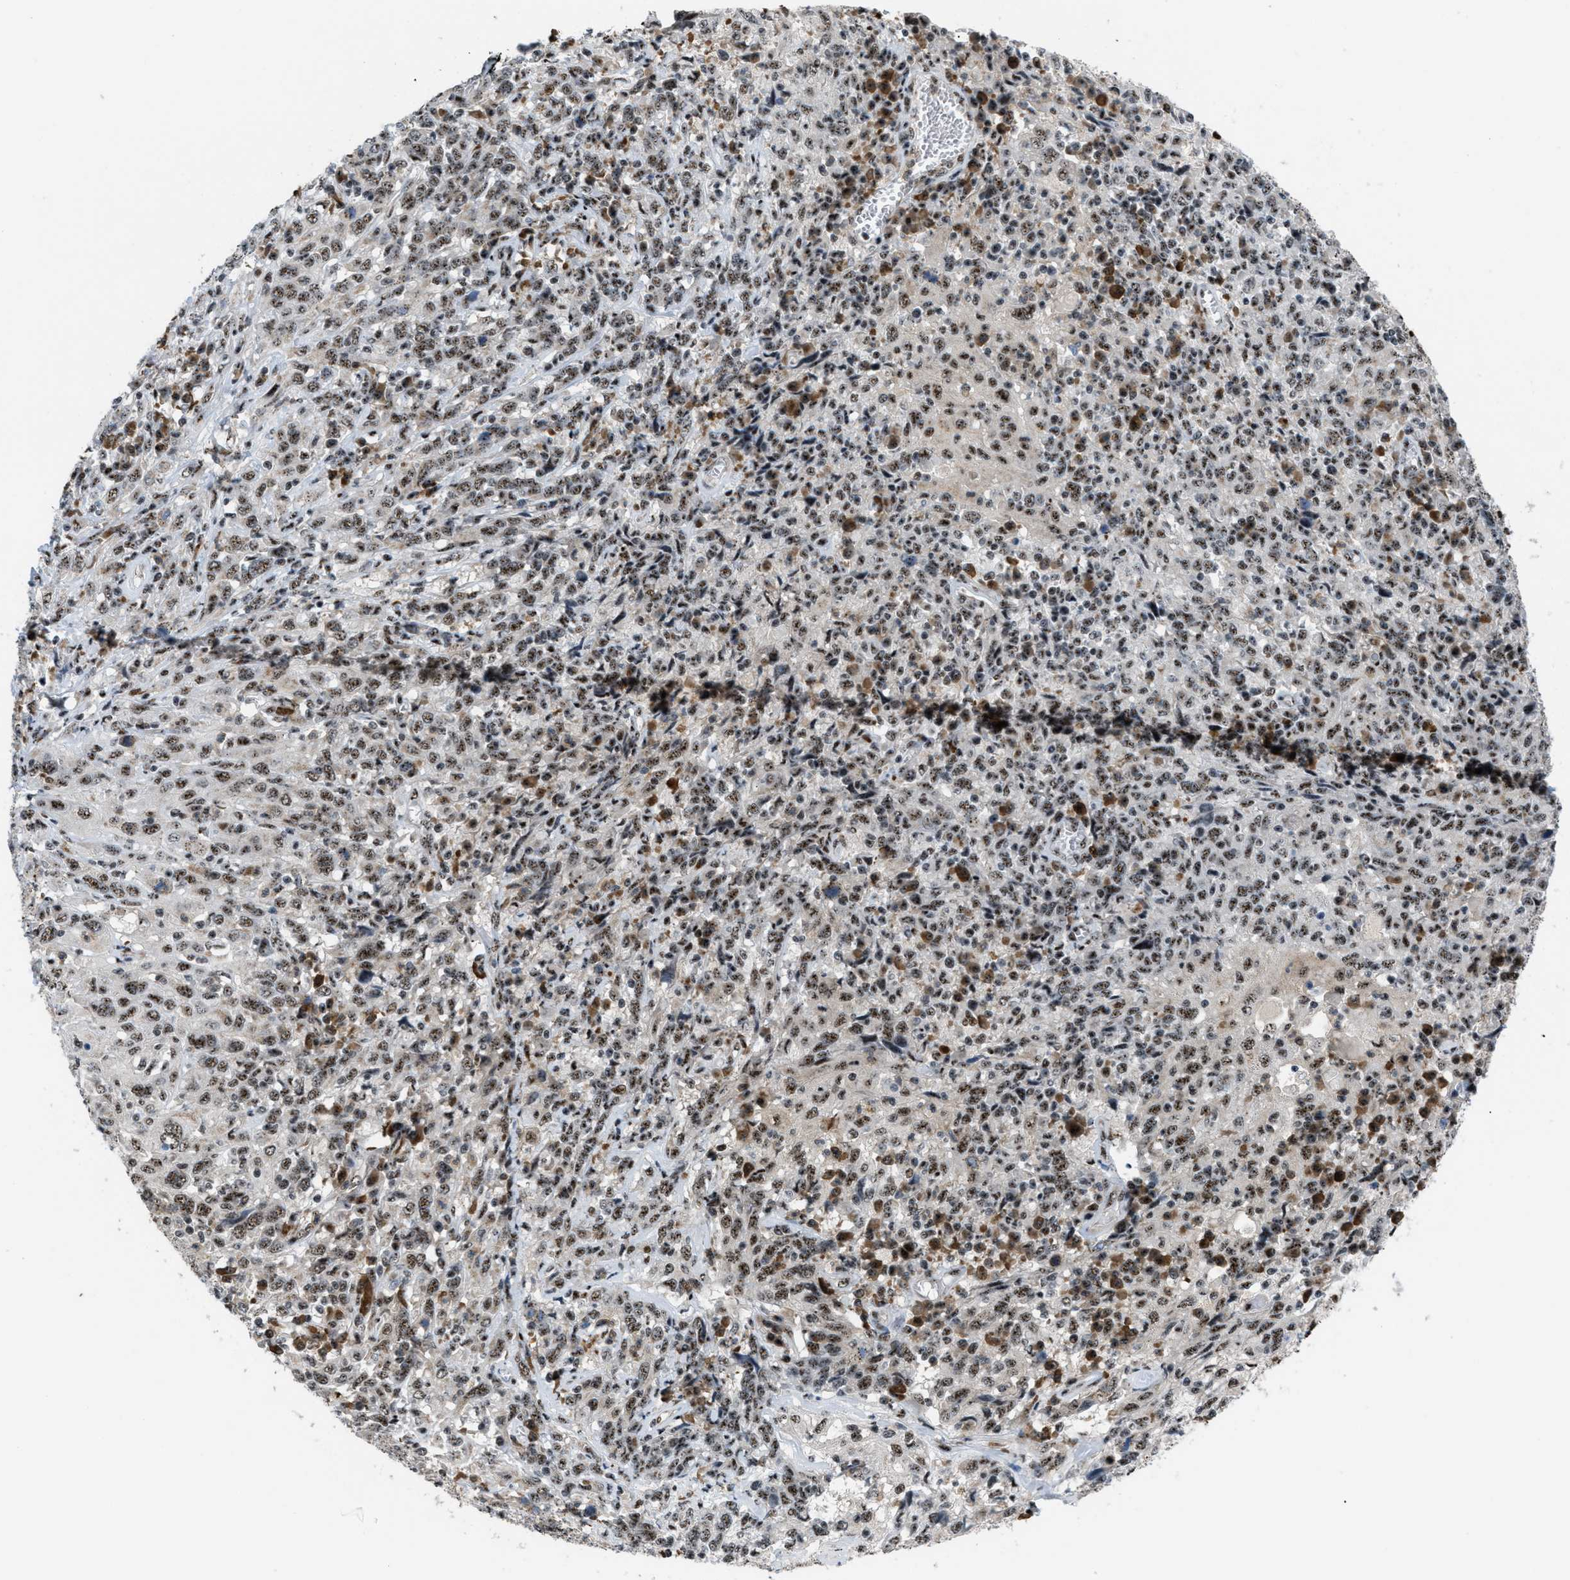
{"staining": {"intensity": "moderate", "quantity": "25%-75%", "location": "nuclear"}, "tissue": "cervical cancer", "cell_type": "Tumor cells", "image_type": "cancer", "snomed": [{"axis": "morphology", "description": "Squamous cell carcinoma, NOS"}, {"axis": "topography", "description": "Cervix"}], "caption": "Immunohistochemical staining of human squamous cell carcinoma (cervical) demonstrates moderate nuclear protein expression in about 25%-75% of tumor cells. (Brightfield microscopy of DAB IHC at high magnification).", "gene": "CDR2", "patient": {"sex": "female", "age": 46}}